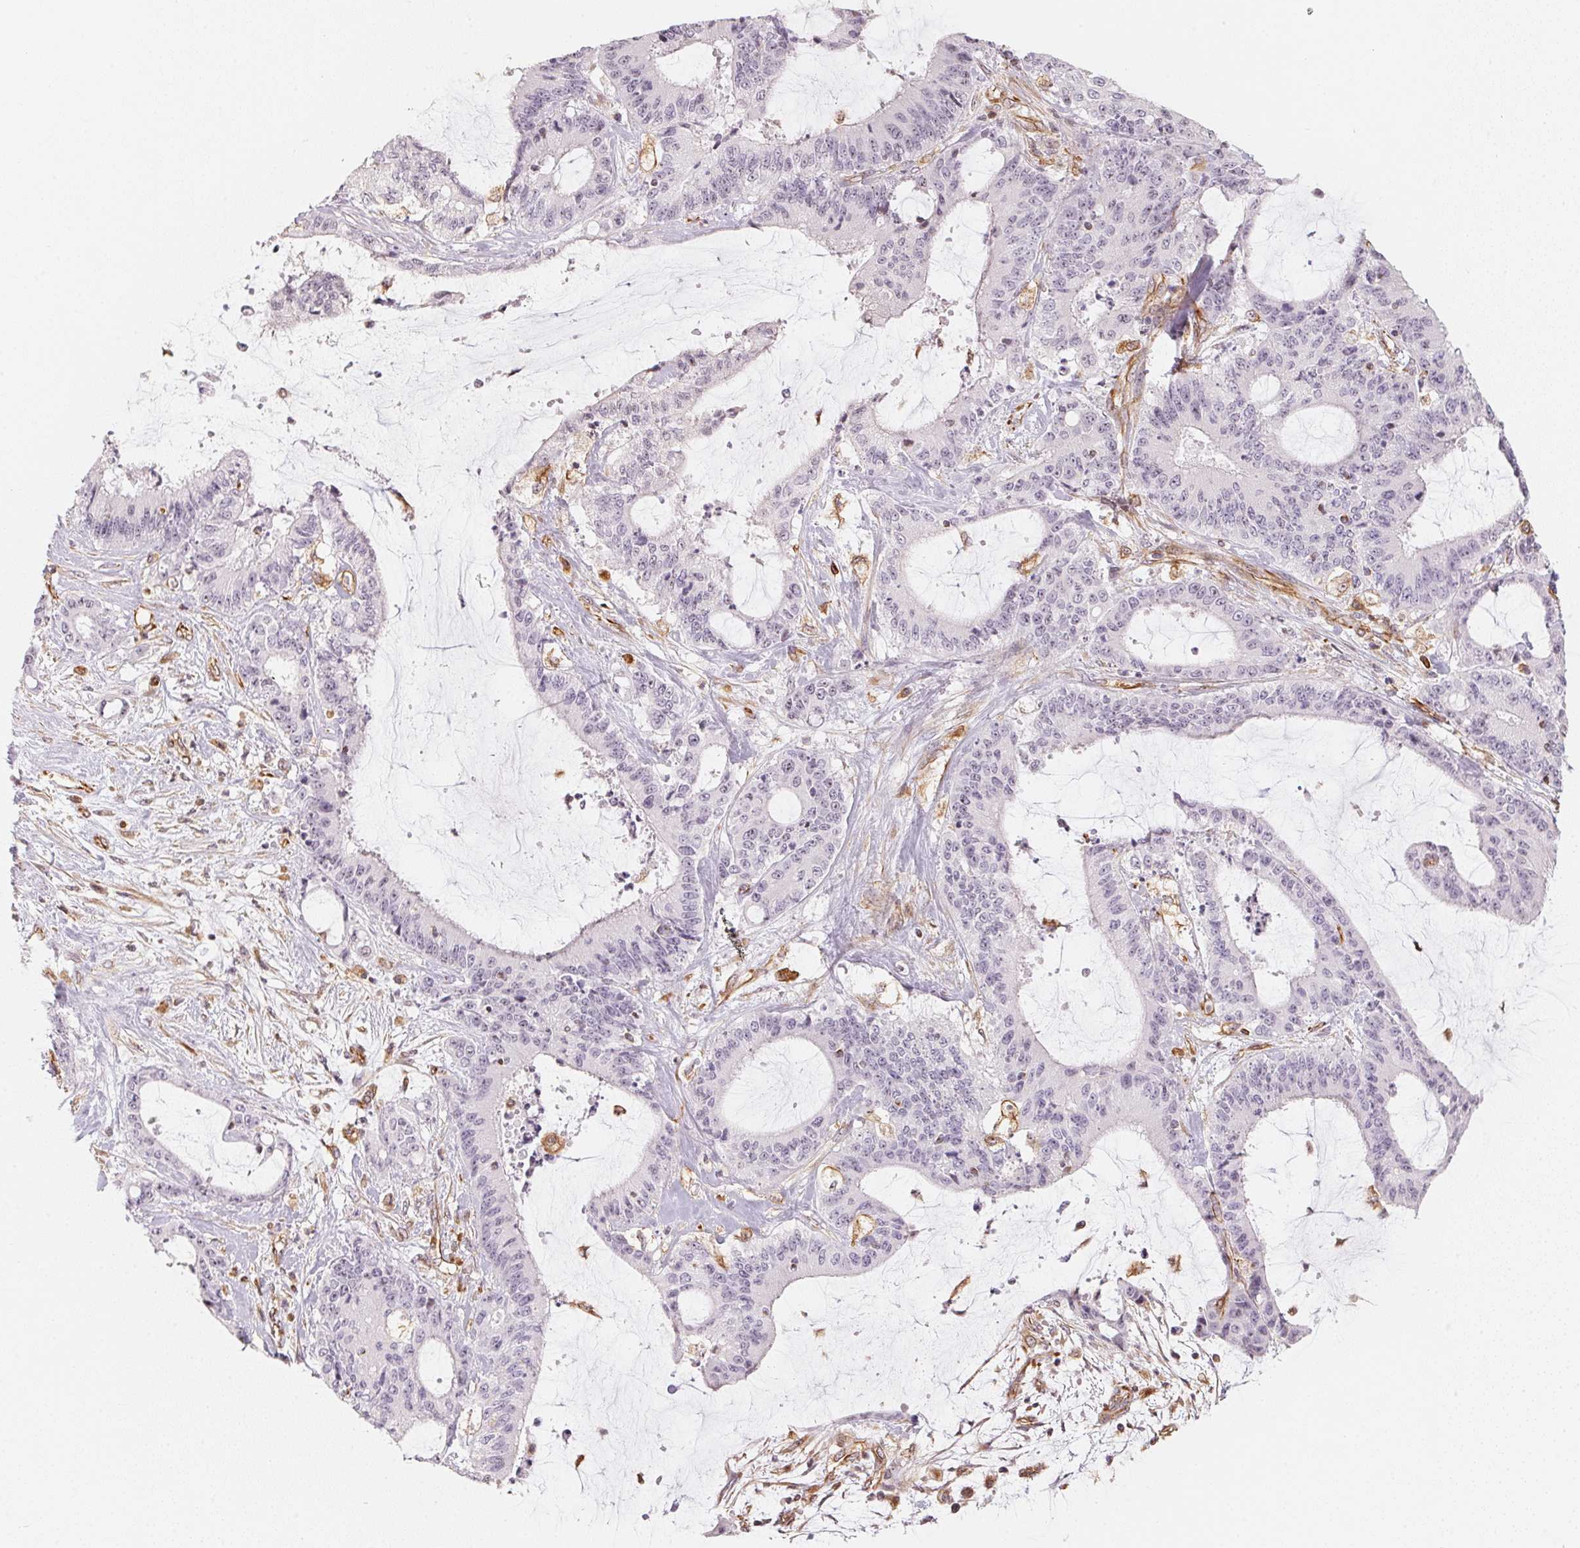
{"staining": {"intensity": "negative", "quantity": "none", "location": "none"}, "tissue": "liver cancer", "cell_type": "Tumor cells", "image_type": "cancer", "snomed": [{"axis": "morphology", "description": "Cholangiocarcinoma"}, {"axis": "topography", "description": "Liver"}], "caption": "This image is of liver cancer stained with immunohistochemistry to label a protein in brown with the nuclei are counter-stained blue. There is no staining in tumor cells.", "gene": "FOXR2", "patient": {"sex": "female", "age": 73}}